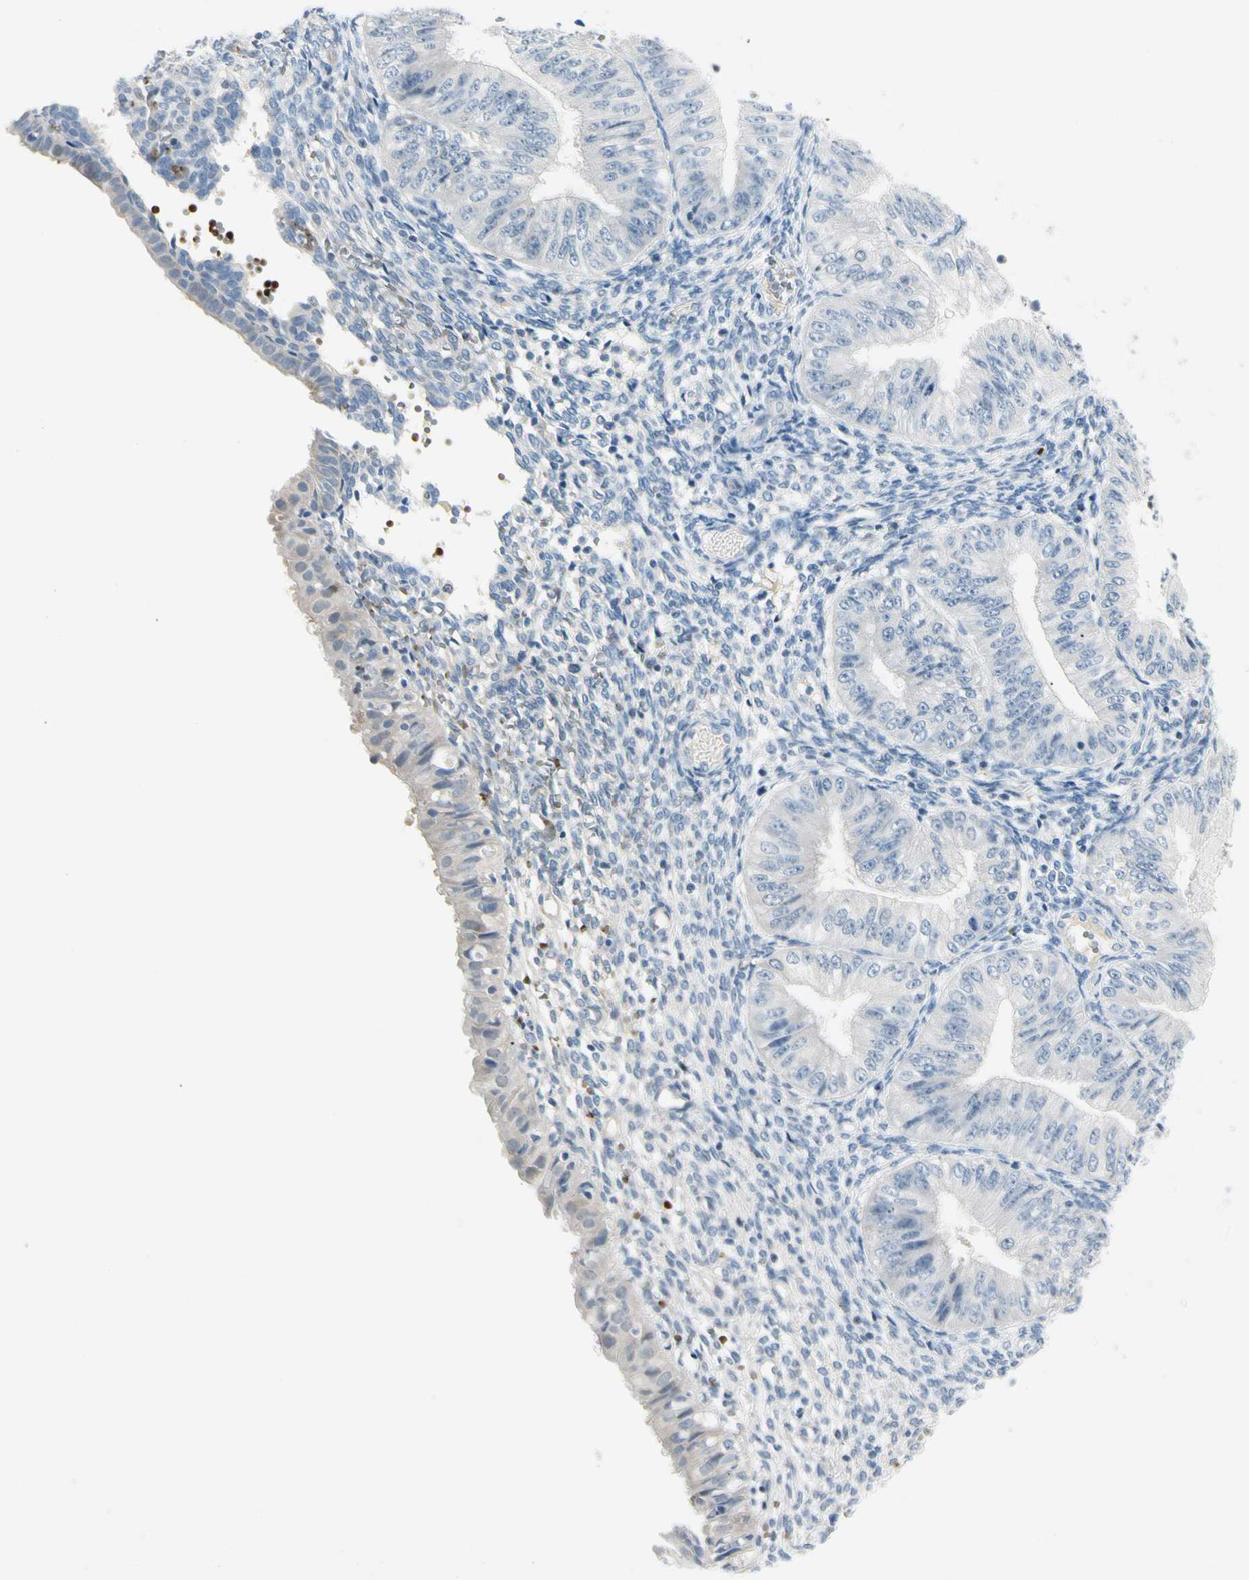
{"staining": {"intensity": "negative", "quantity": "none", "location": "none"}, "tissue": "endometrial cancer", "cell_type": "Tumor cells", "image_type": "cancer", "snomed": [{"axis": "morphology", "description": "Normal tissue, NOS"}, {"axis": "morphology", "description": "Adenocarcinoma, NOS"}, {"axis": "topography", "description": "Endometrium"}], "caption": "Tumor cells are negative for protein expression in human endometrial cancer.", "gene": "CA1", "patient": {"sex": "female", "age": 53}}